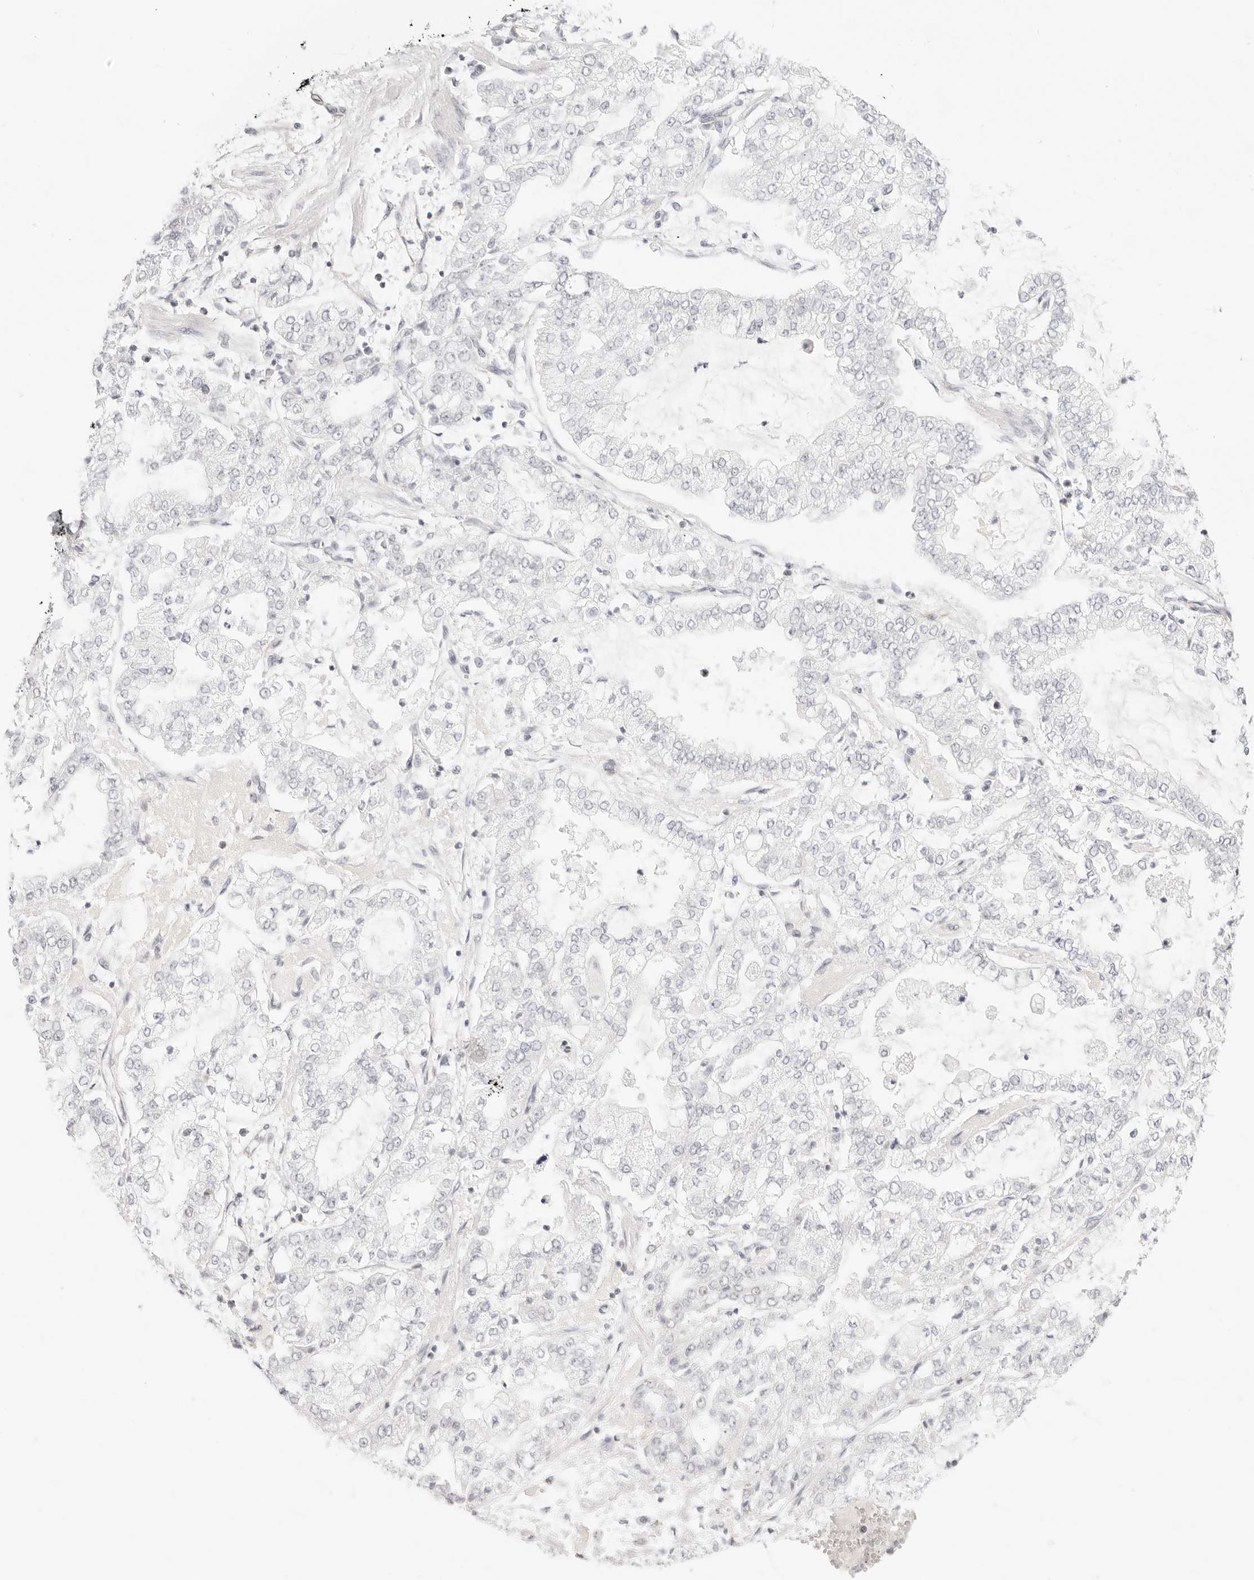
{"staining": {"intensity": "negative", "quantity": "none", "location": "none"}, "tissue": "stomach cancer", "cell_type": "Tumor cells", "image_type": "cancer", "snomed": [{"axis": "morphology", "description": "Adenocarcinoma, NOS"}, {"axis": "topography", "description": "Stomach"}], "caption": "Human stomach cancer stained for a protein using IHC displays no expression in tumor cells.", "gene": "ZC3H11A", "patient": {"sex": "male", "age": 76}}